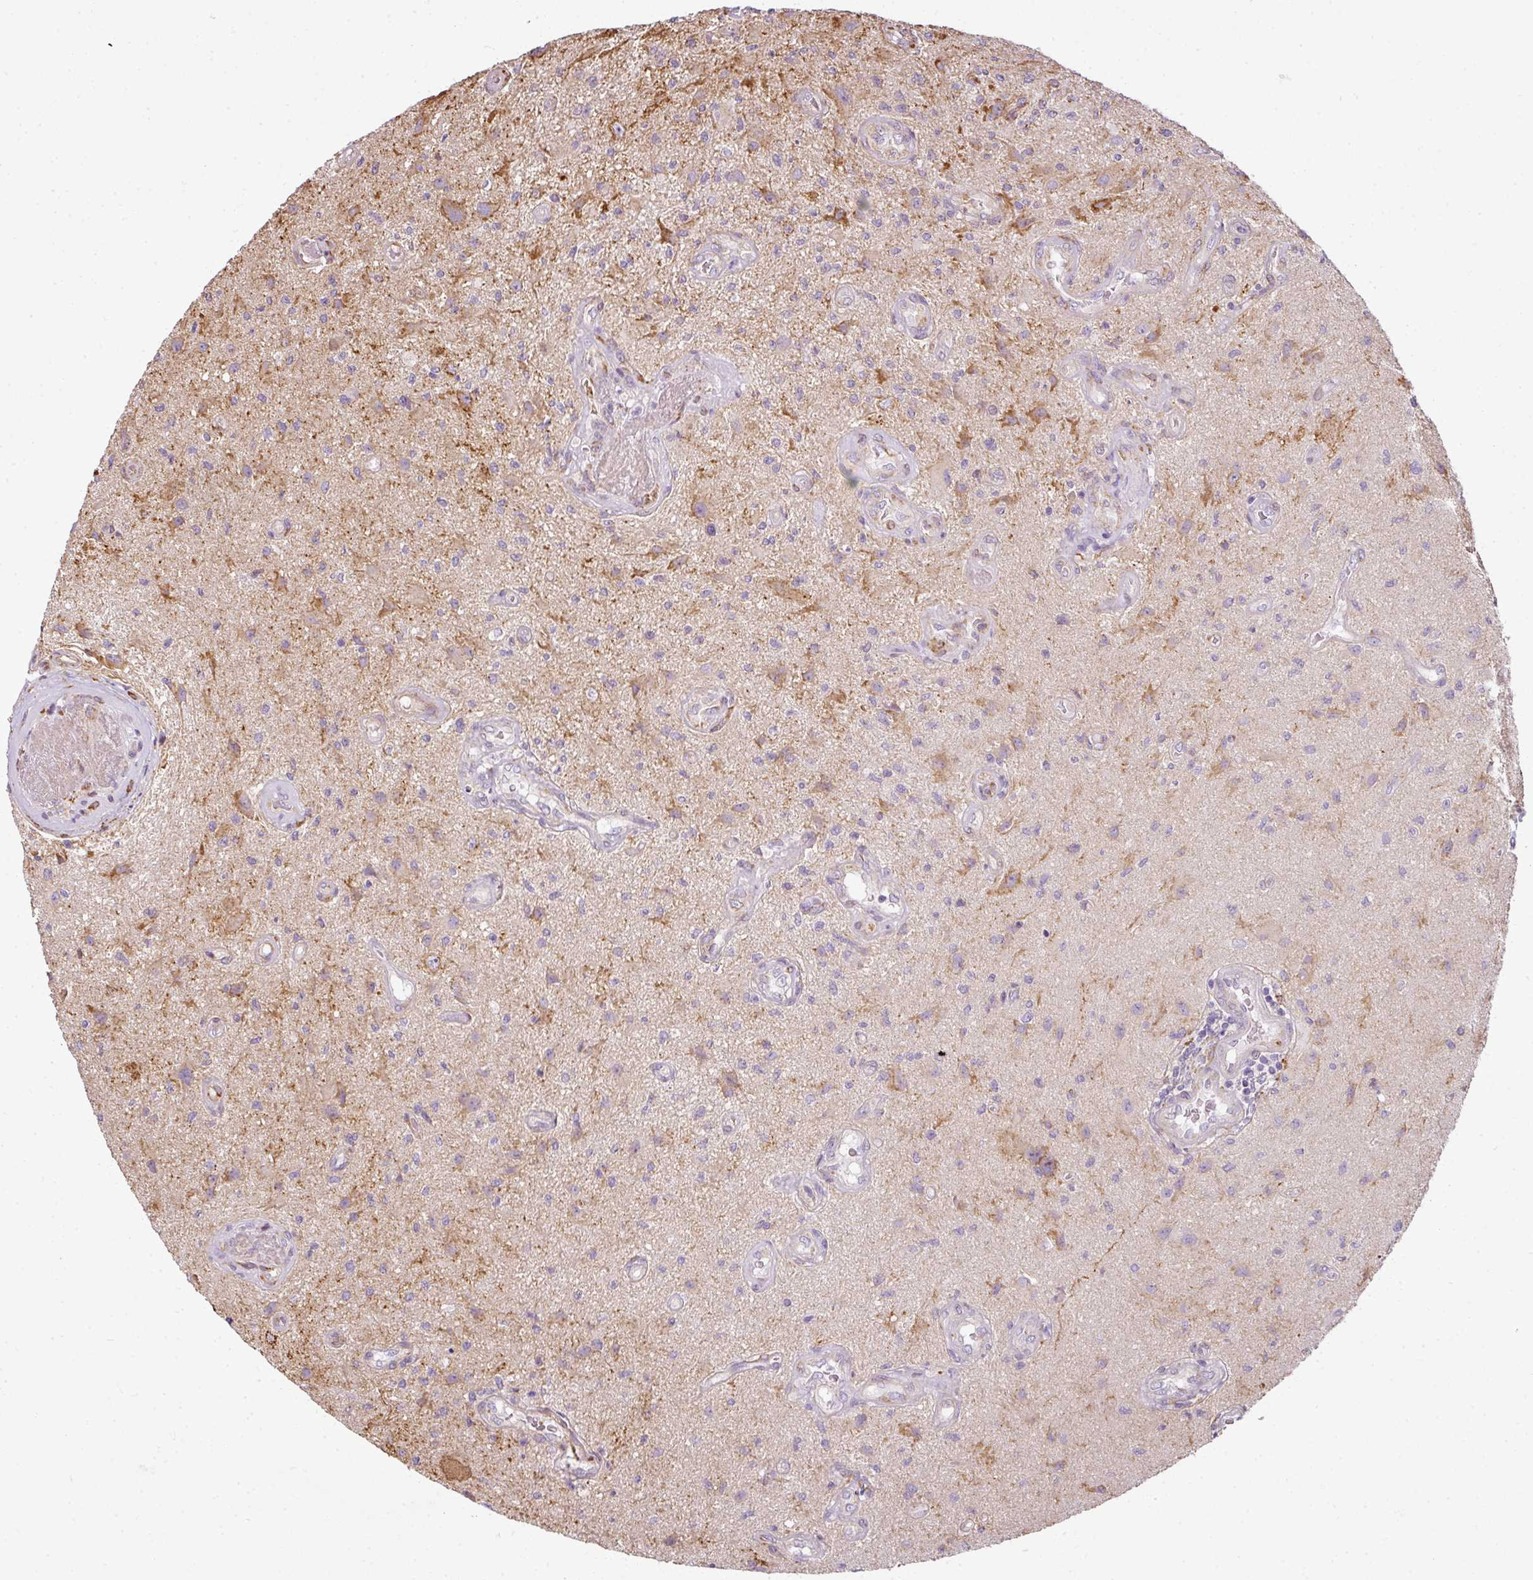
{"staining": {"intensity": "negative", "quantity": "none", "location": "none"}, "tissue": "glioma", "cell_type": "Tumor cells", "image_type": "cancer", "snomed": [{"axis": "morphology", "description": "Glioma, malignant, High grade"}, {"axis": "topography", "description": "Brain"}], "caption": "This is an IHC histopathology image of human glioma. There is no expression in tumor cells.", "gene": "ANKRD18A", "patient": {"sex": "male", "age": 67}}